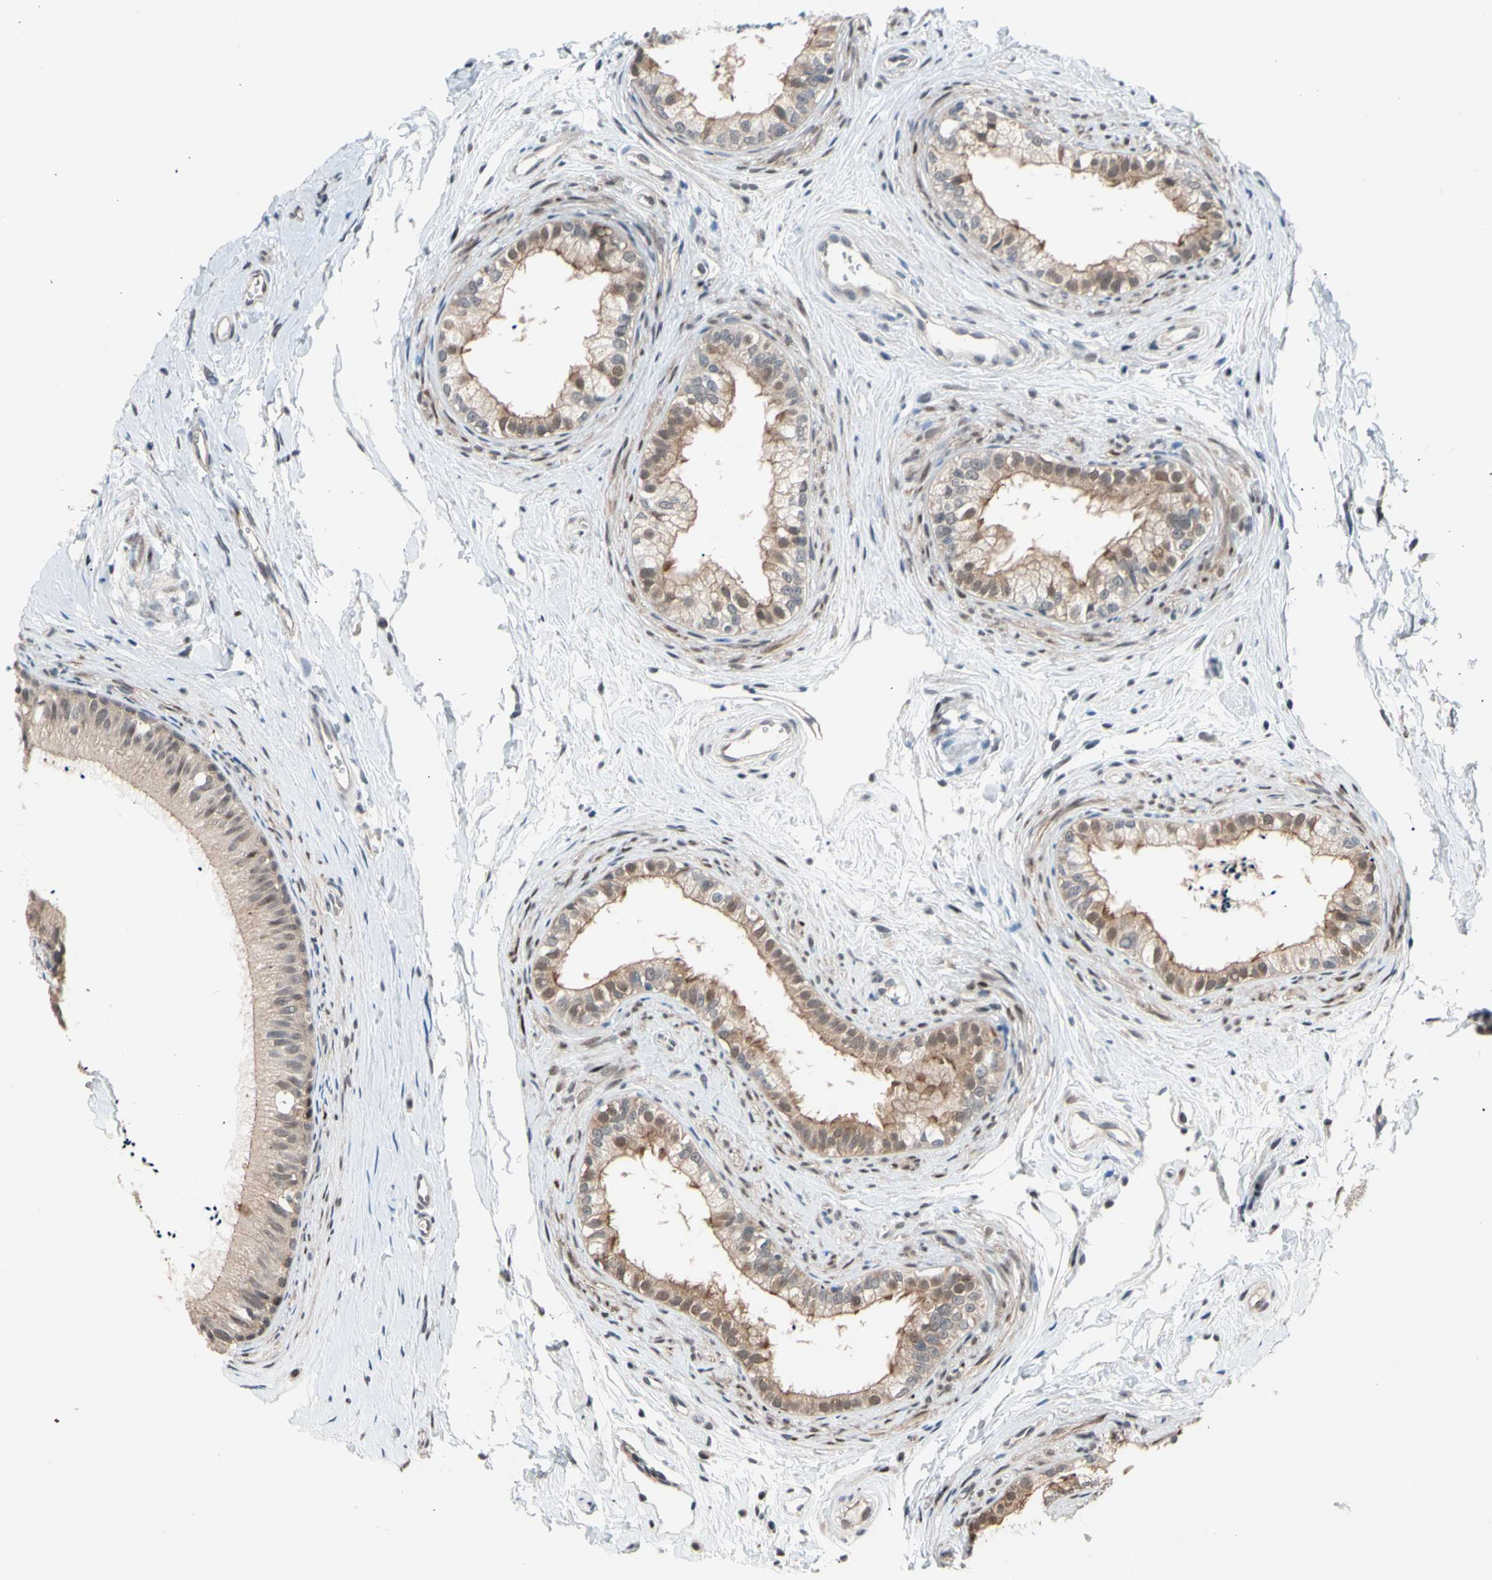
{"staining": {"intensity": "moderate", "quantity": ">75%", "location": "cytoplasmic/membranous"}, "tissue": "epididymis", "cell_type": "Glandular cells", "image_type": "normal", "snomed": [{"axis": "morphology", "description": "Normal tissue, NOS"}, {"axis": "topography", "description": "Epididymis"}], "caption": "This image shows IHC staining of unremarkable human epididymis, with medium moderate cytoplasmic/membranous positivity in about >75% of glandular cells.", "gene": "NGEF", "patient": {"sex": "male", "age": 56}}